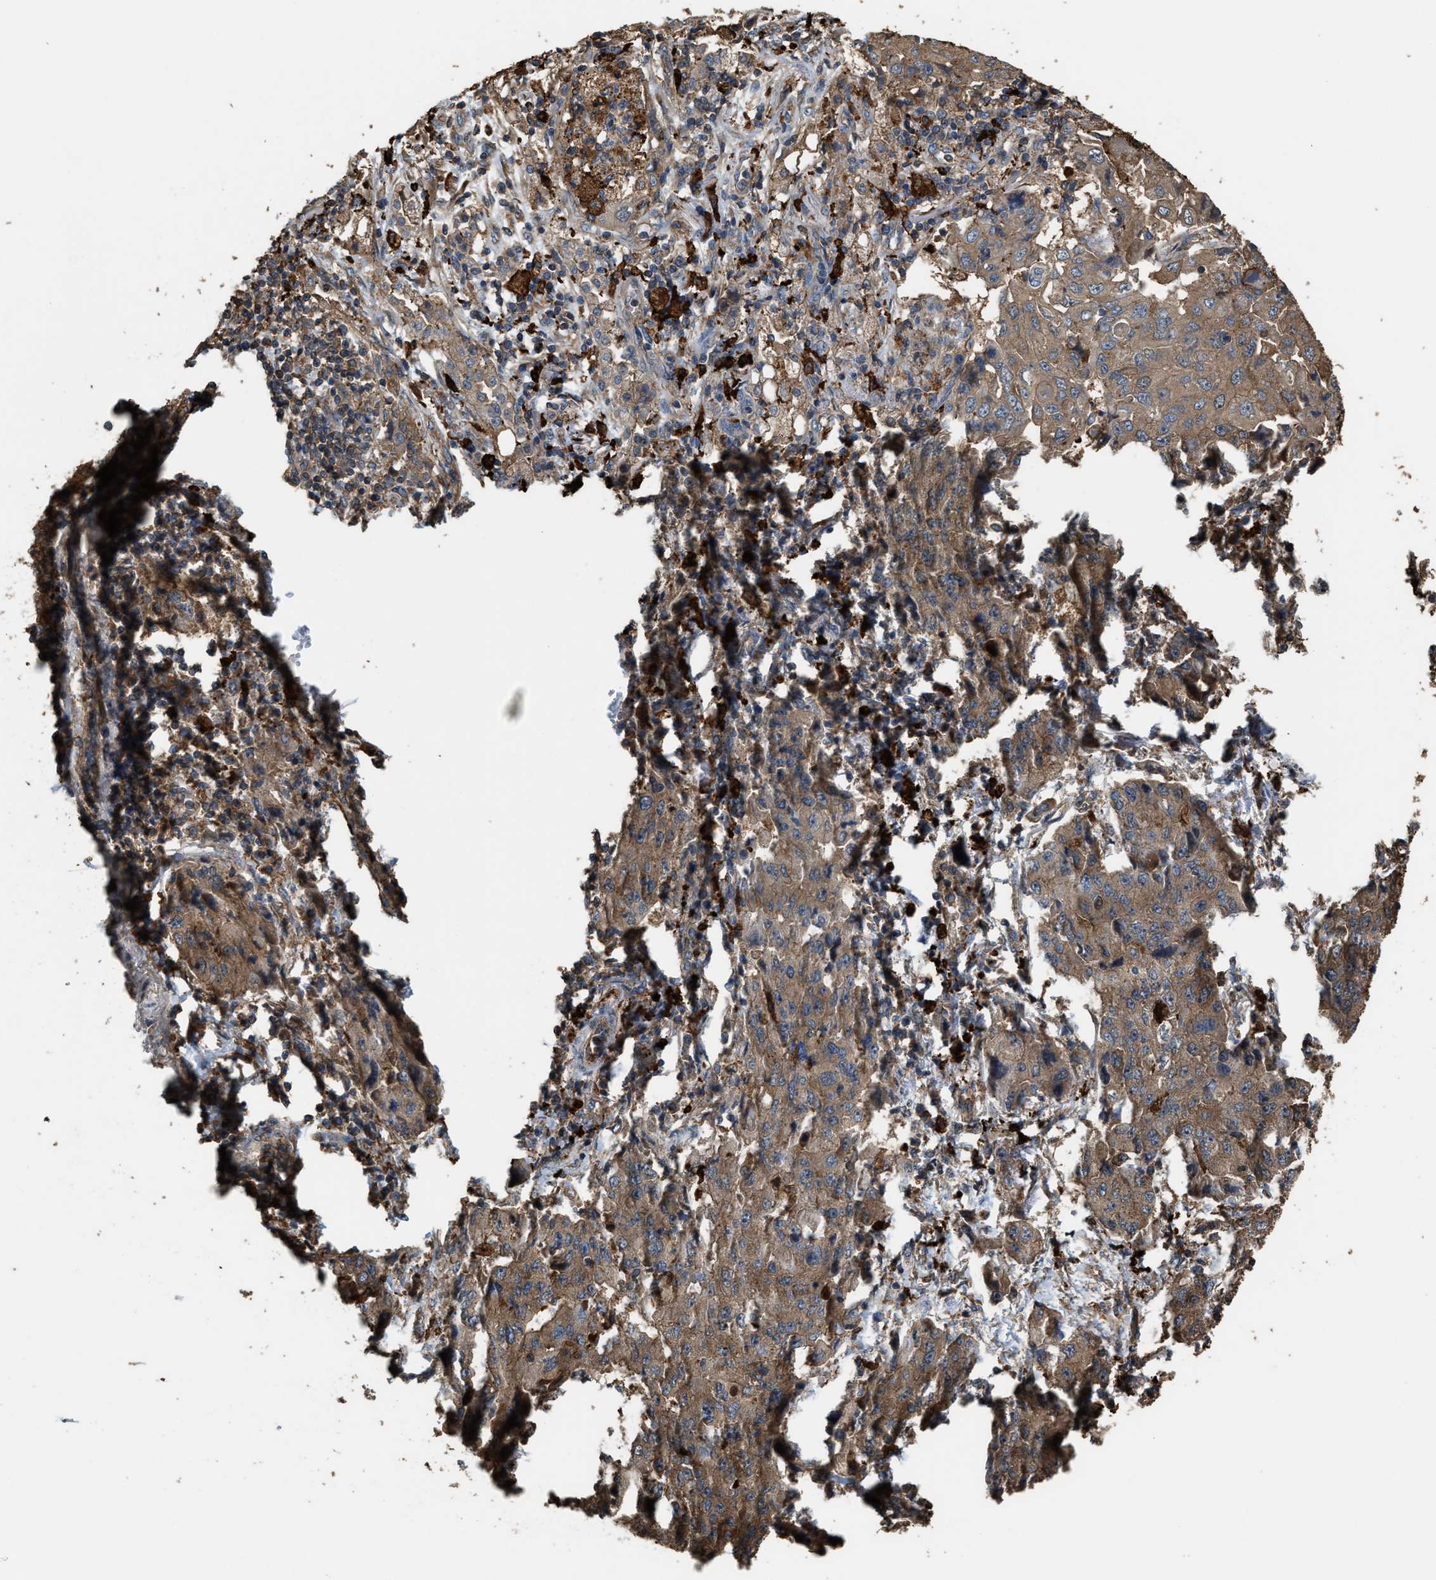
{"staining": {"intensity": "moderate", "quantity": ">75%", "location": "cytoplasmic/membranous"}, "tissue": "lung cancer", "cell_type": "Tumor cells", "image_type": "cancer", "snomed": [{"axis": "morphology", "description": "Adenocarcinoma, NOS"}, {"axis": "topography", "description": "Lung"}], "caption": "Approximately >75% of tumor cells in human lung cancer (adenocarcinoma) demonstrate moderate cytoplasmic/membranous protein expression as visualized by brown immunohistochemical staining.", "gene": "ATIC", "patient": {"sex": "female", "age": 65}}